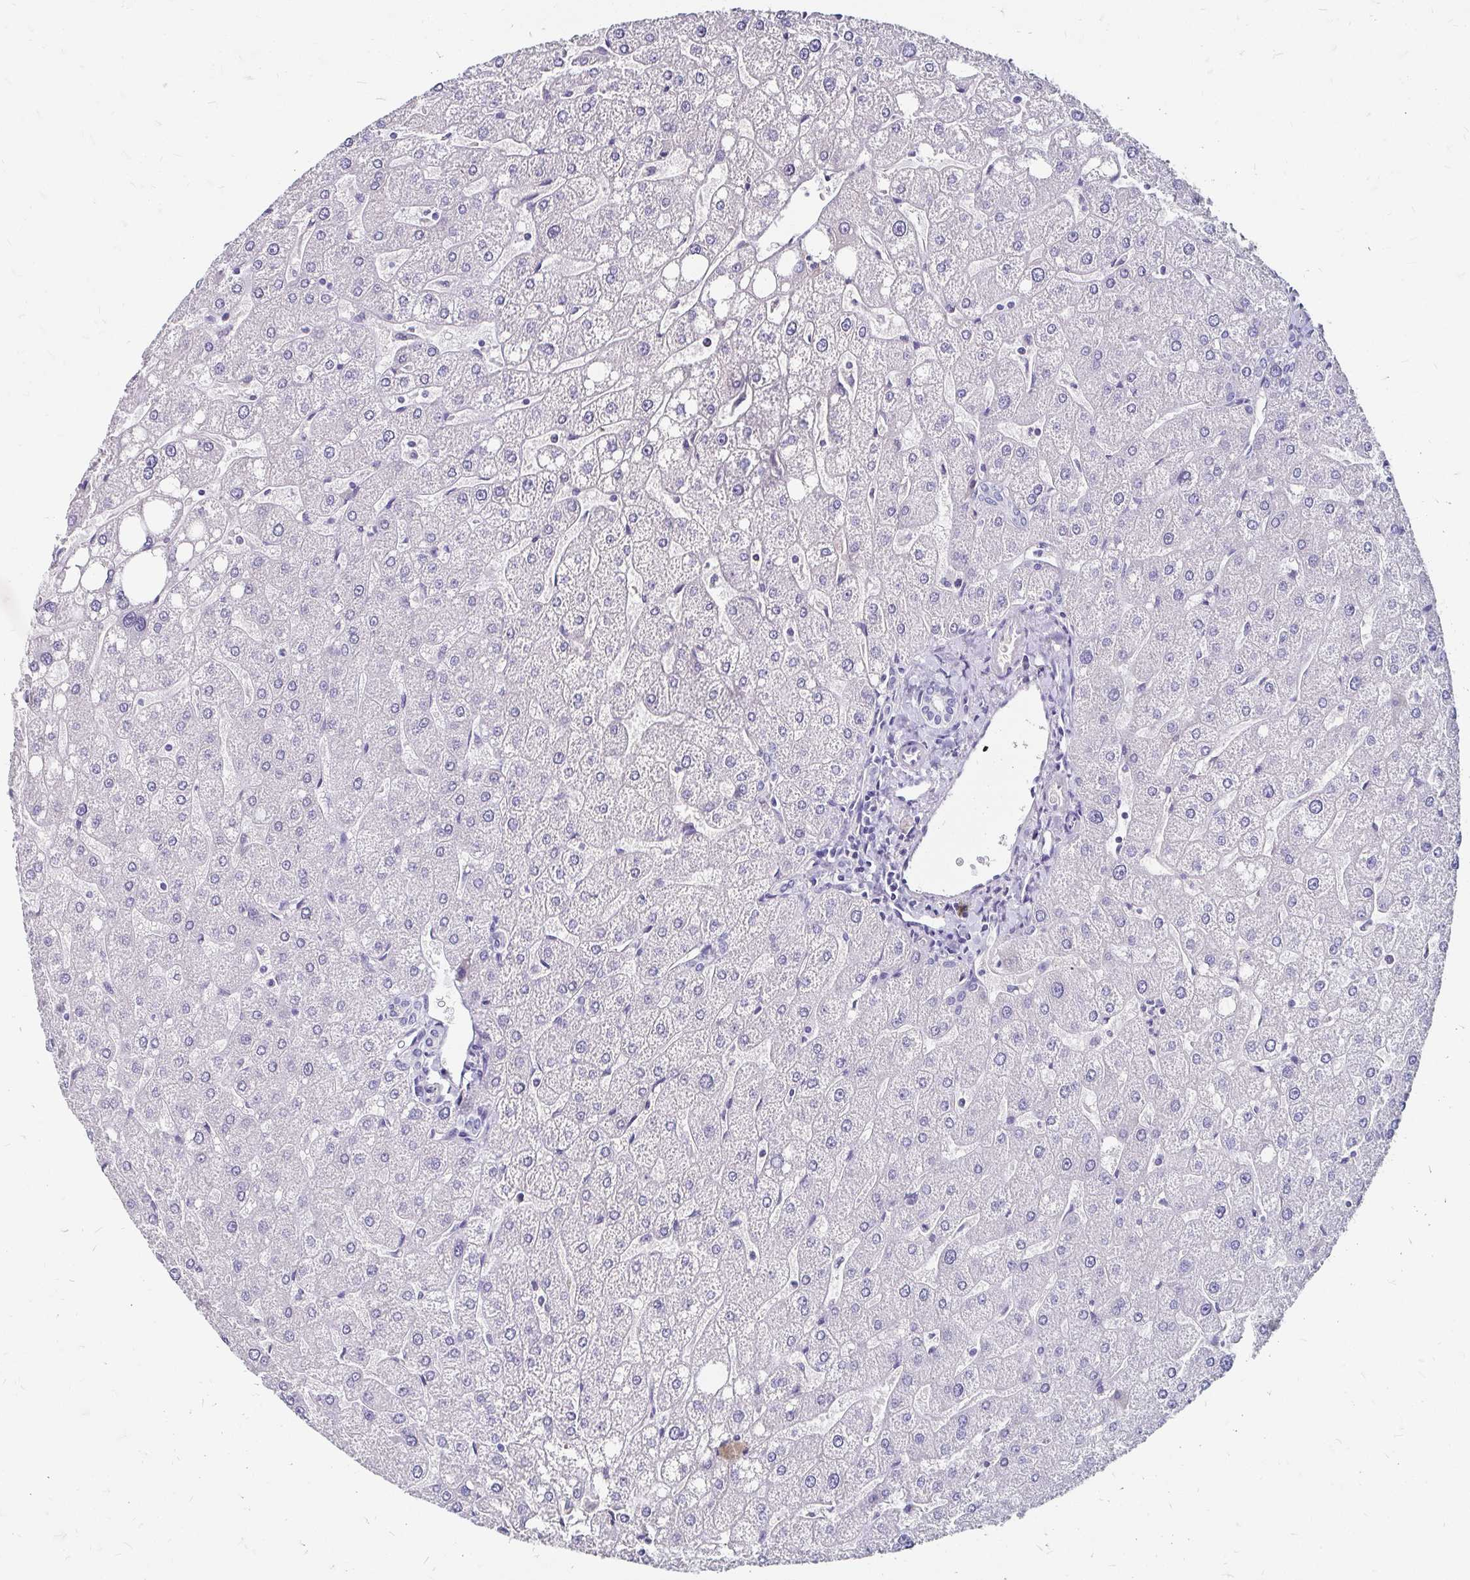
{"staining": {"intensity": "negative", "quantity": "none", "location": "none"}, "tissue": "liver", "cell_type": "Cholangiocytes", "image_type": "normal", "snomed": [{"axis": "morphology", "description": "Normal tissue, NOS"}, {"axis": "topography", "description": "Liver"}], "caption": "The micrograph displays no significant expression in cholangiocytes of liver. The staining was performed using DAB (3,3'-diaminobenzidine) to visualize the protein expression in brown, while the nuclei were stained in blue with hematoxylin (Magnification: 20x).", "gene": "SCG3", "patient": {"sex": "male", "age": 67}}